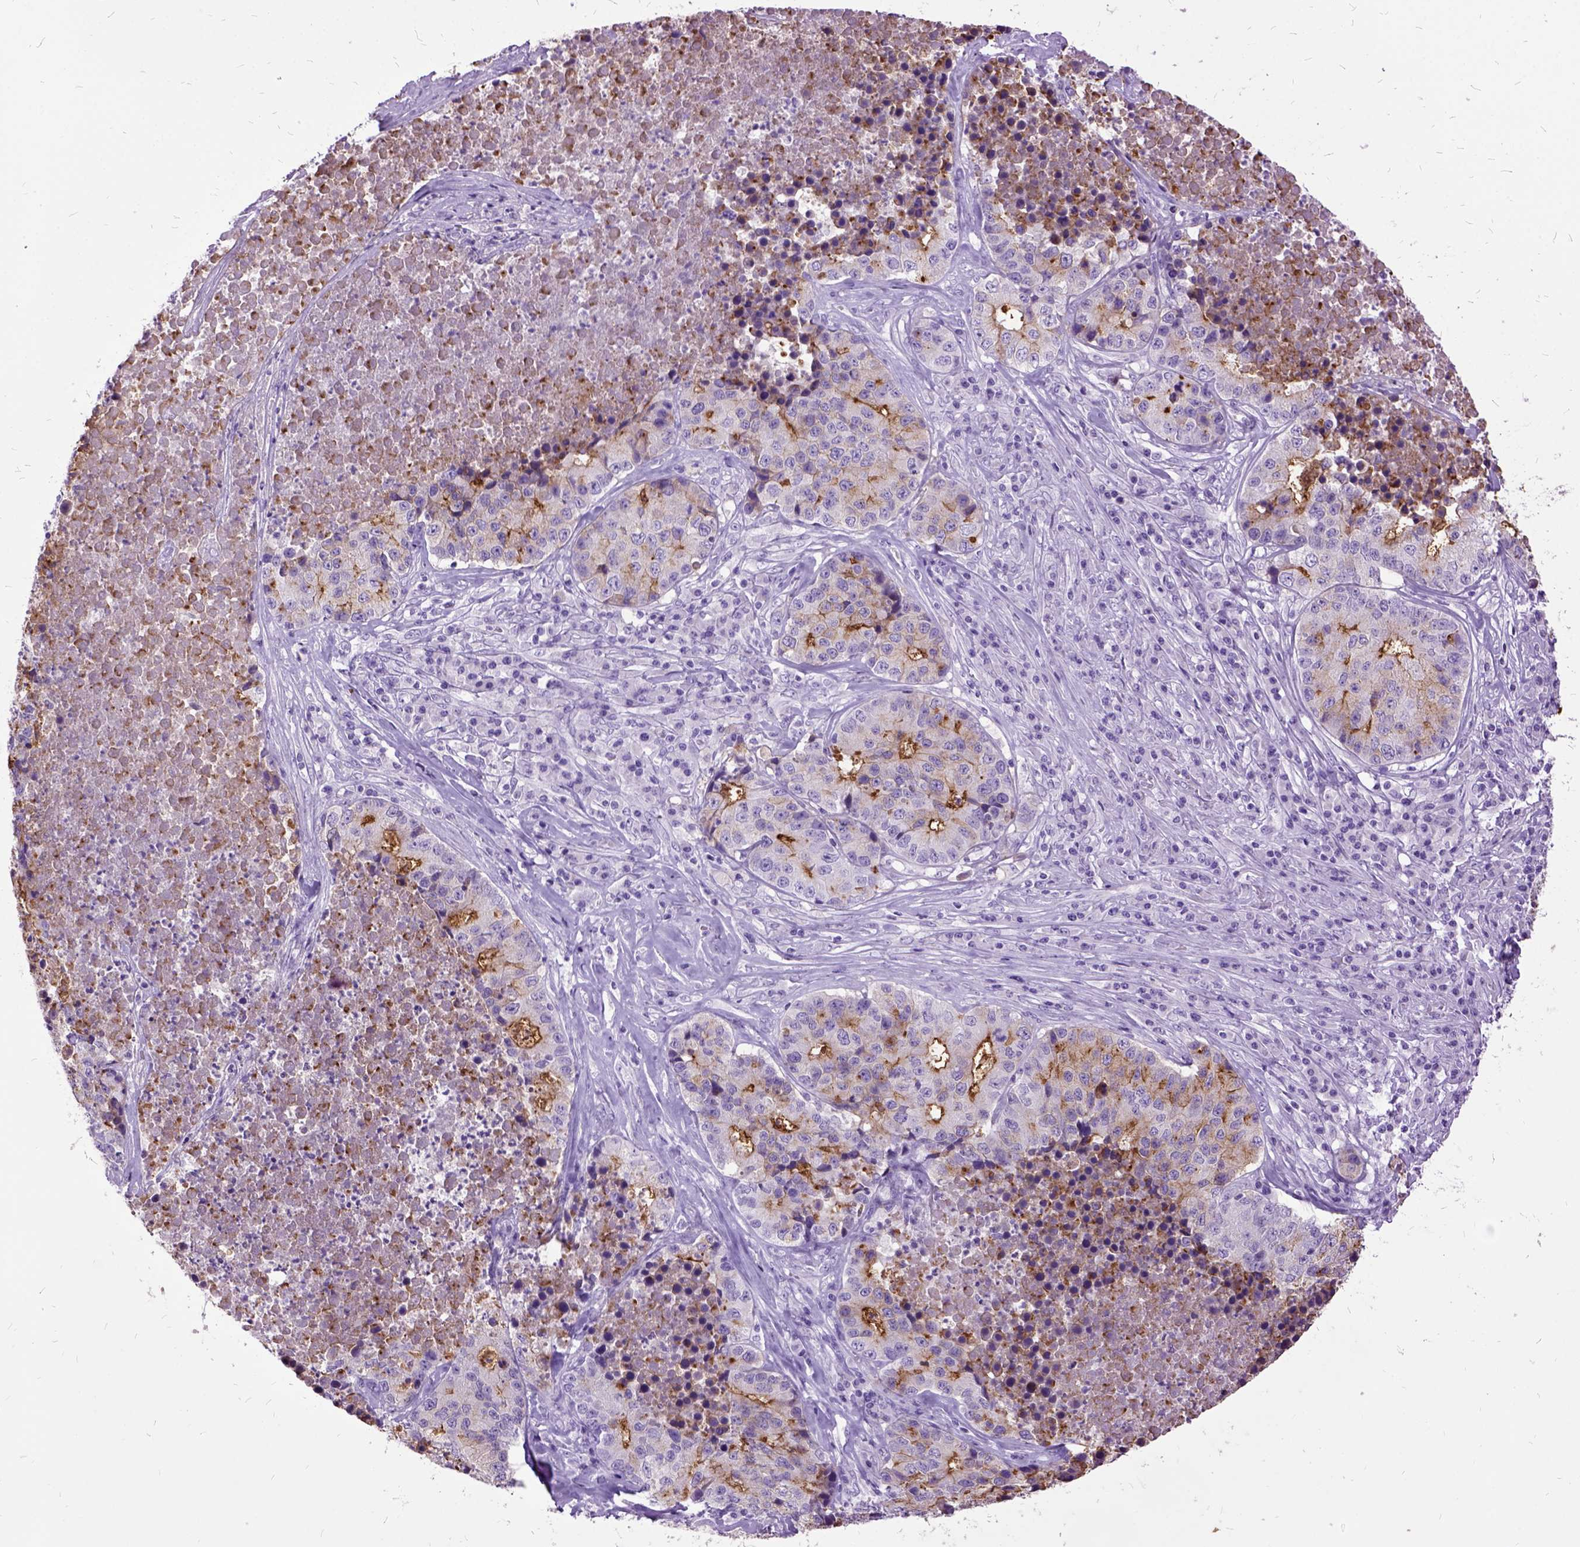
{"staining": {"intensity": "moderate", "quantity": "25%-75%", "location": "cytoplasmic/membranous"}, "tissue": "stomach cancer", "cell_type": "Tumor cells", "image_type": "cancer", "snomed": [{"axis": "morphology", "description": "Adenocarcinoma, NOS"}, {"axis": "topography", "description": "Stomach"}], "caption": "IHC micrograph of neoplastic tissue: adenocarcinoma (stomach) stained using immunohistochemistry shows medium levels of moderate protein expression localized specifically in the cytoplasmic/membranous of tumor cells, appearing as a cytoplasmic/membranous brown color.", "gene": "MME", "patient": {"sex": "male", "age": 71}}